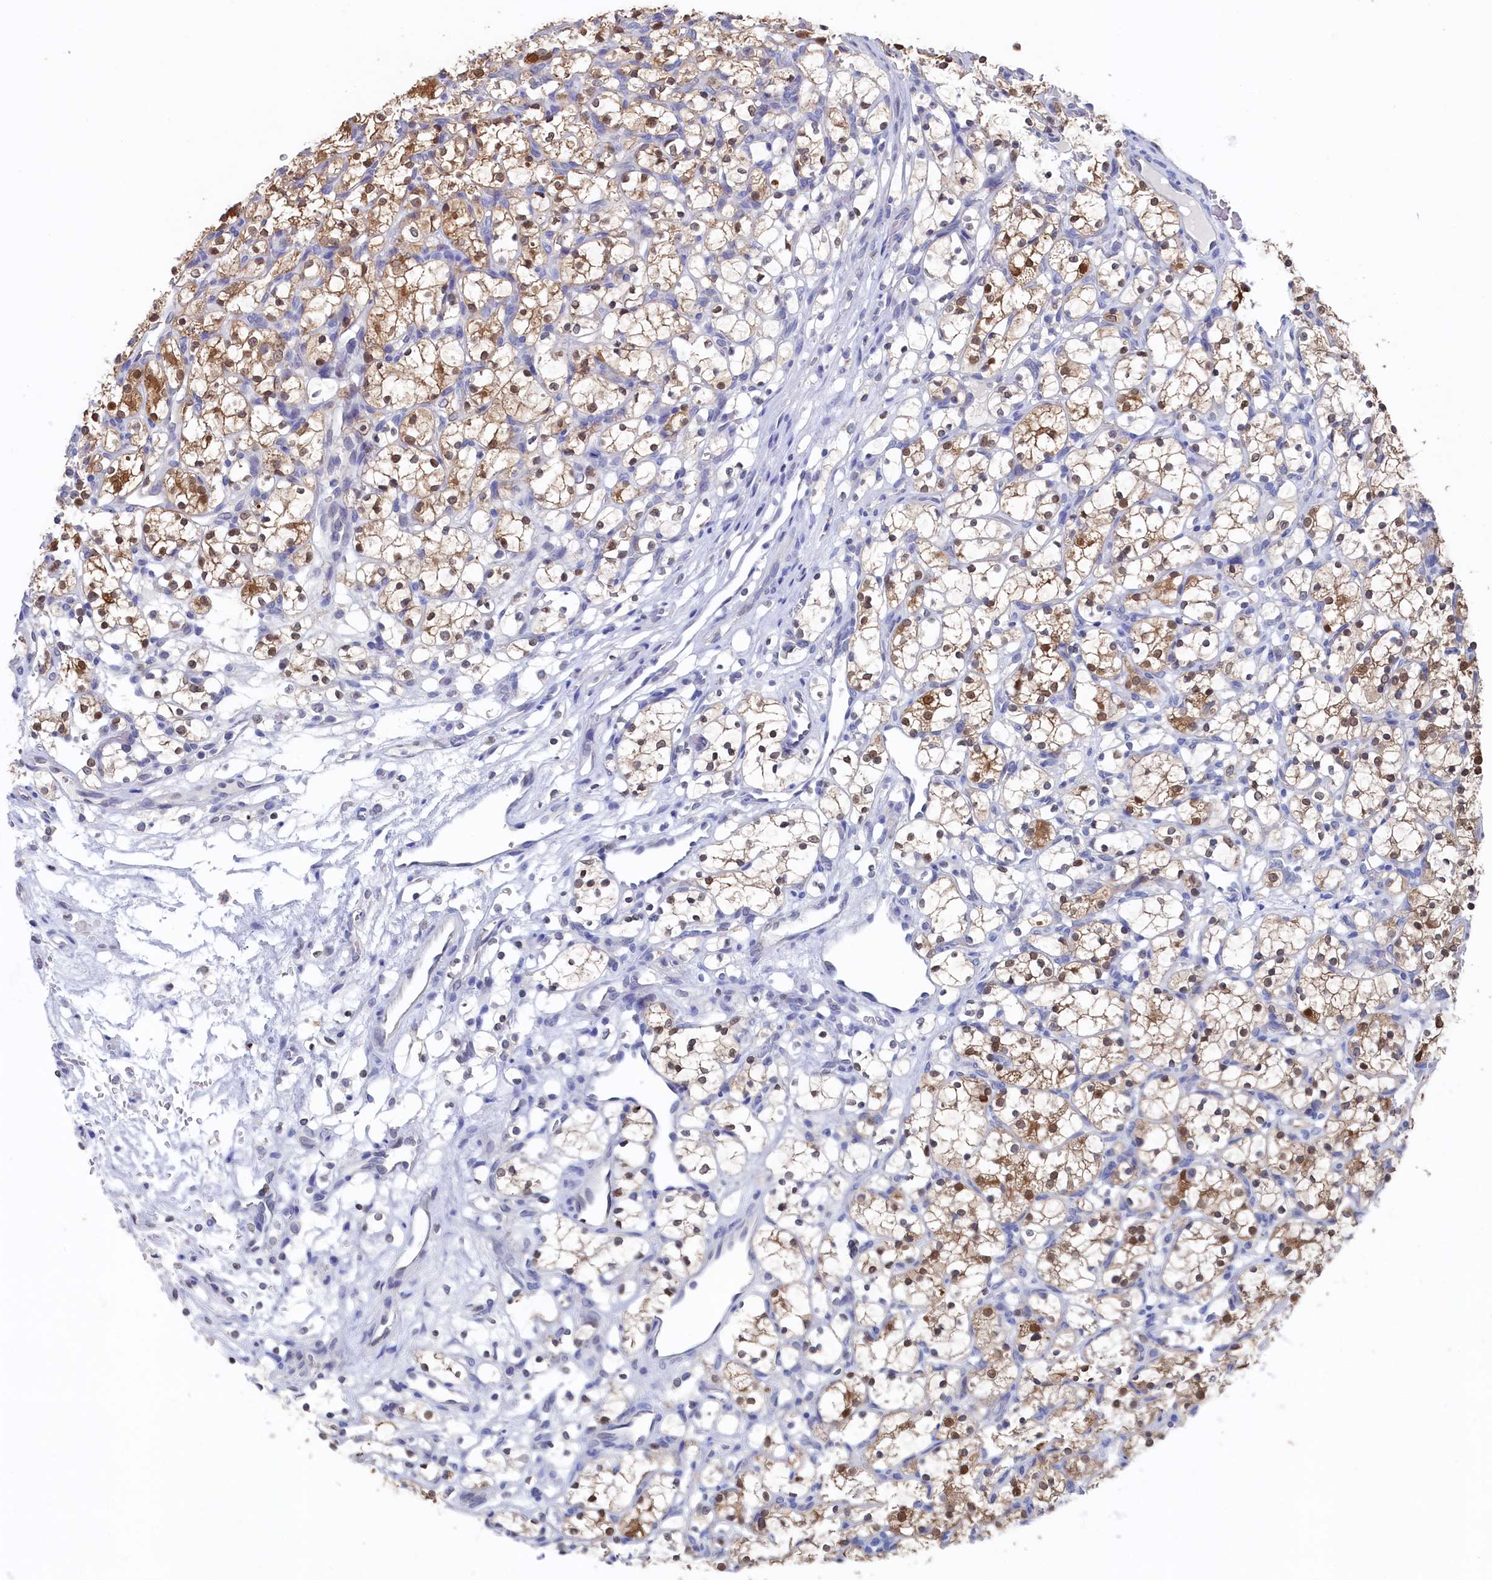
{"staining": {"intensity": "moderate", "quantity": "25%-75%", "location": "cytoplasmic/membranous,nuclear"}, "tissue": "renal cancer", "cell_type": "Tumor cells", "image_type": "cancer", "snomed": [{"axis": "morphology", "description": "Adenocarcinoma, NOS"}, {"axis": "topography", "description": "Kidney"}], "caption": "High-magnification brightfield microscopy of renal cancer stained with DAB (3,3'-diaminobenzidine) (brown) and counterstained with hematoxylin (blue). tumor cells exhibit moderate cytoplasmic/membranous and nuclear expression is present in approximately25%-75% of cells.", "gene": "C11orf54", "patient": {"sex": "female", "age": 69}}